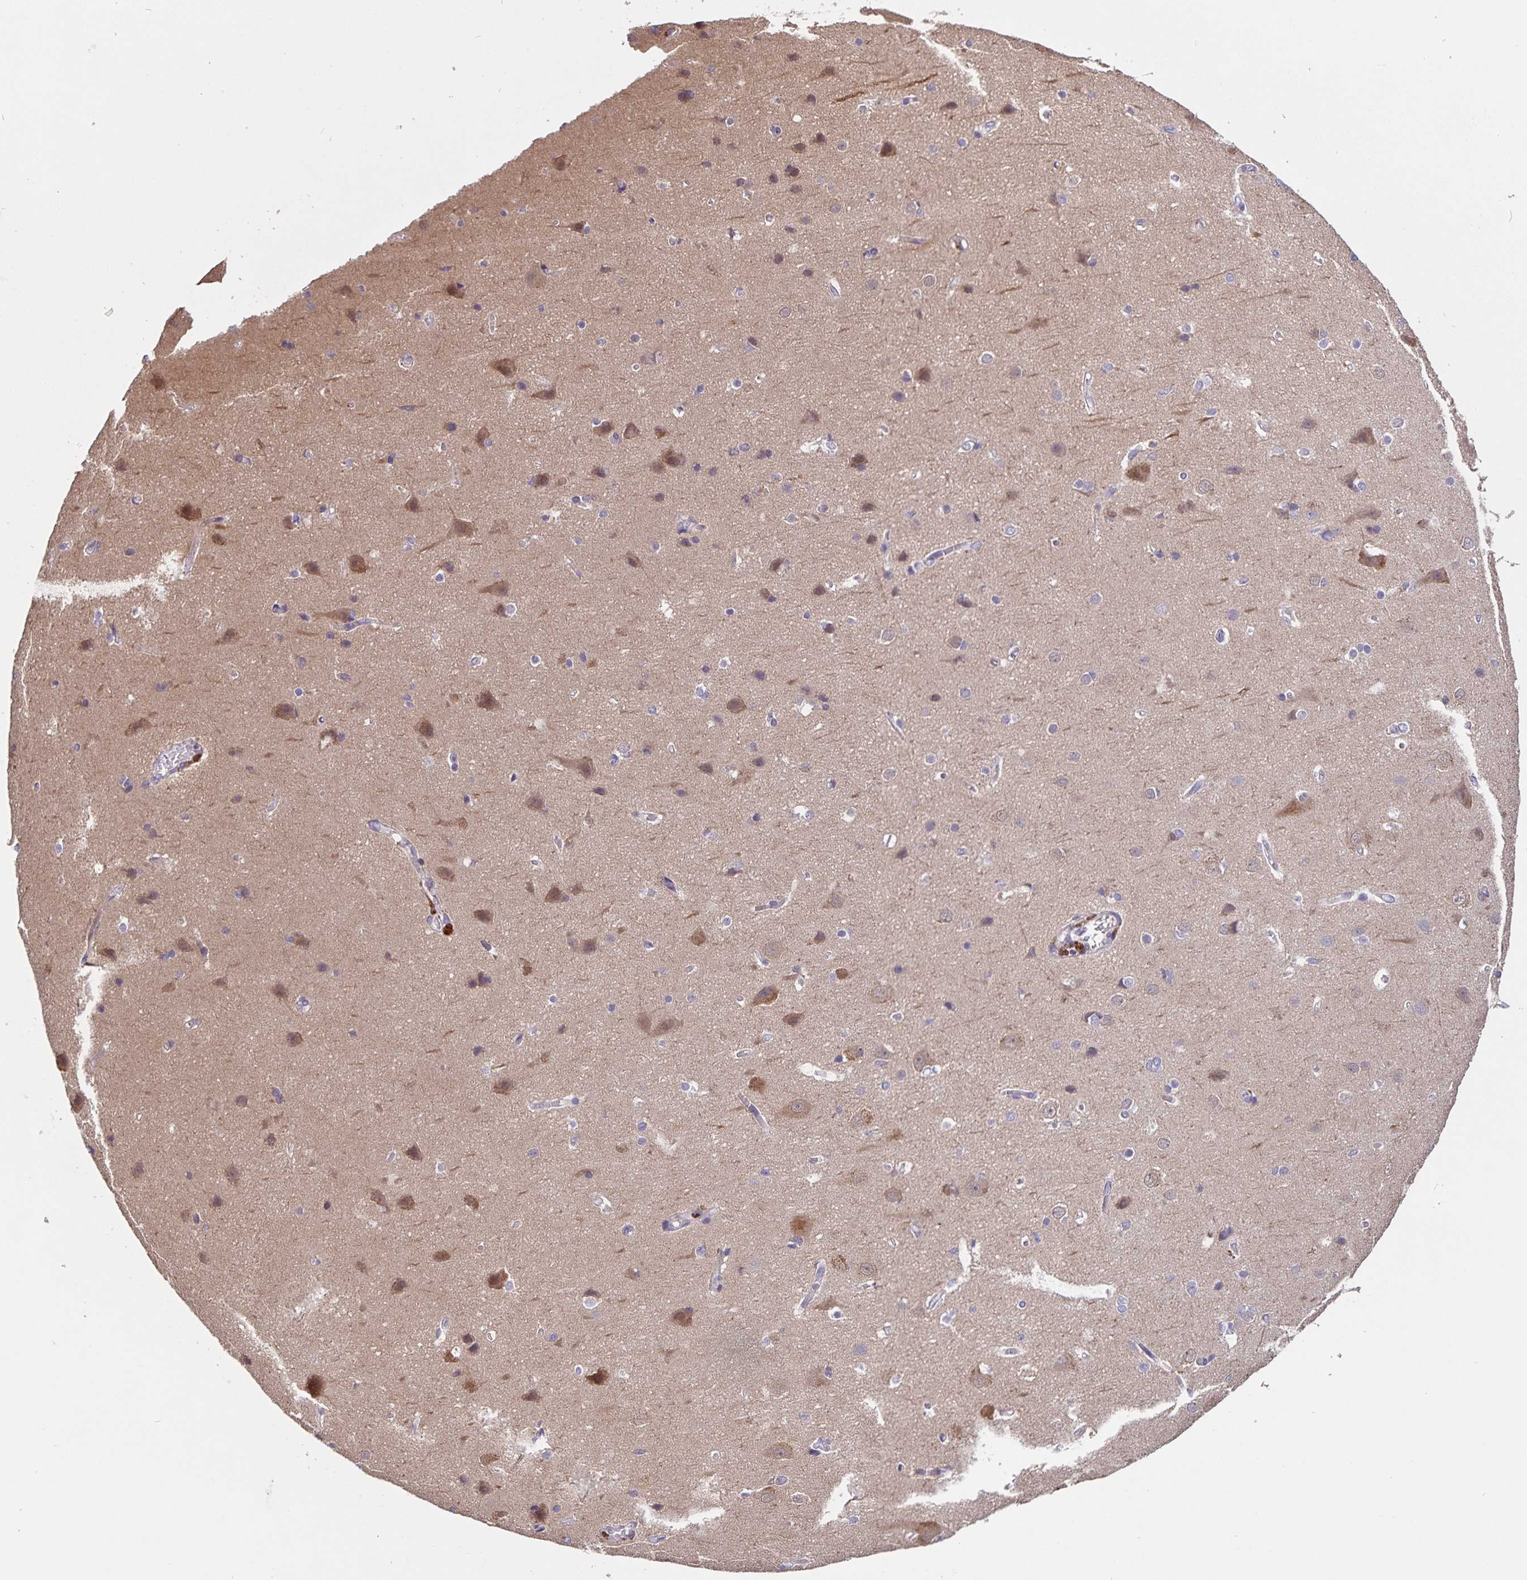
{"staining": {"intensity": "moderate", "quantity": "25%-75%", "location": "cytoplasmic/membranous"}, "tissue": "cerebral cortex", "cell_type": "Endothelial cells", "image_type": "normal", "snomed": [{"axis": "morphology", "description": "Normal tissue, NOS"}, {"axis": "topography", "description": "Cerebral cortex"}], "caption": "Normal cerebral cortex shows moderate cytoplasmic/membranous positivity in approximately 25%-75% of endothelial cells, visualized by immunohistochemistry.", "gene": "FBXL16", "patient": {"sex": "male", "age": 37}}